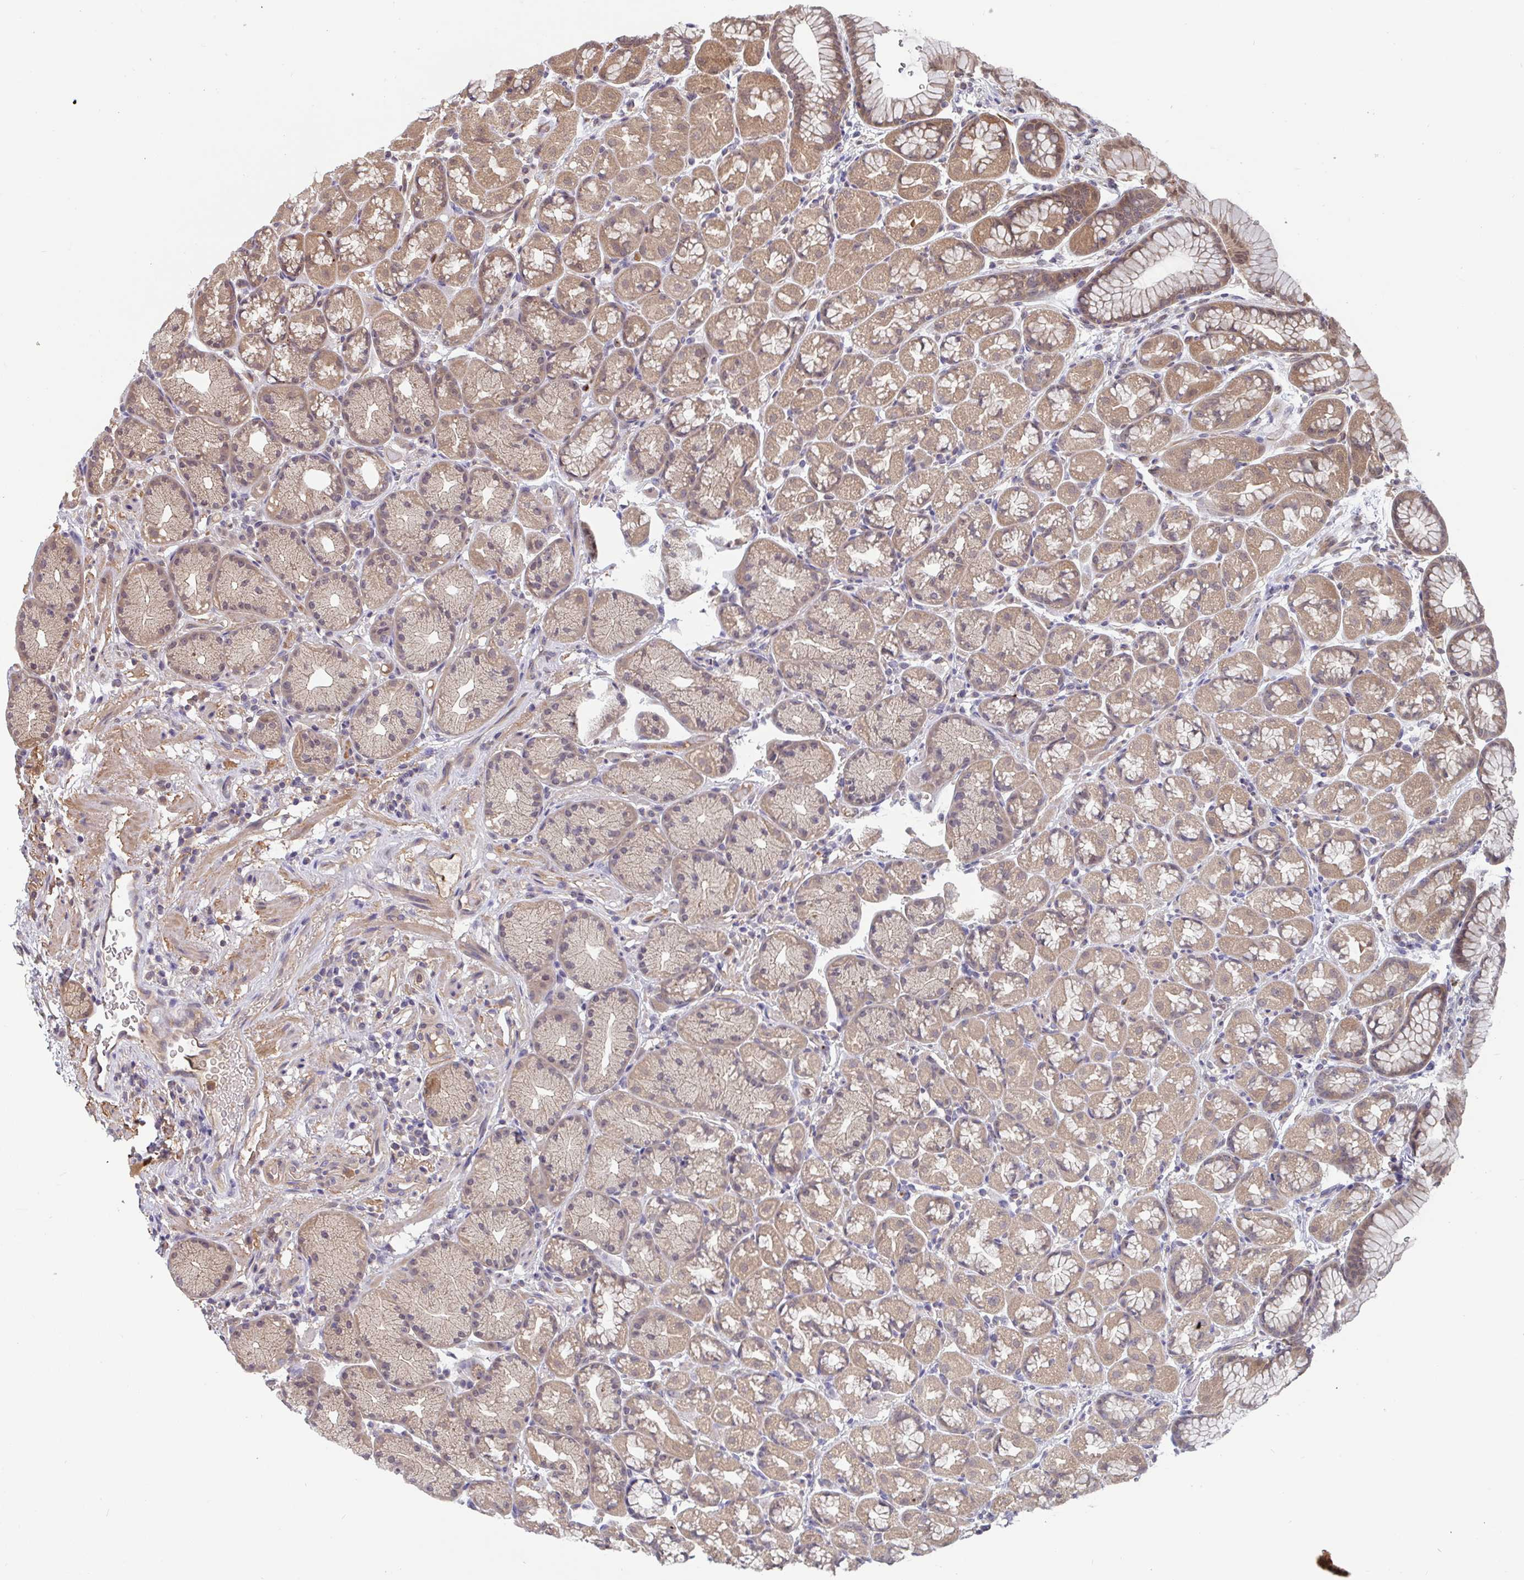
{"staining": {"intensity": "moderate", "quantity": ">75%", "location": "cytoplasmic/membranous,nuclear"}, "tissue": "stomach", "cell_type": "Glandular cells", "image_type": "normal", "snomed": [{"axis": "morphology", "description": "Normal tissue, NOS"}, {"axis": "topography", "description": "Stomach, lower"}], "caption": "Glandular cells demonstrate moderate cytoplasmic/membranous,nuclear expression in about >75% of cells in normal stomach.", "gene": "TIGAR", "patient": {"sex": "male", "age": 67}}